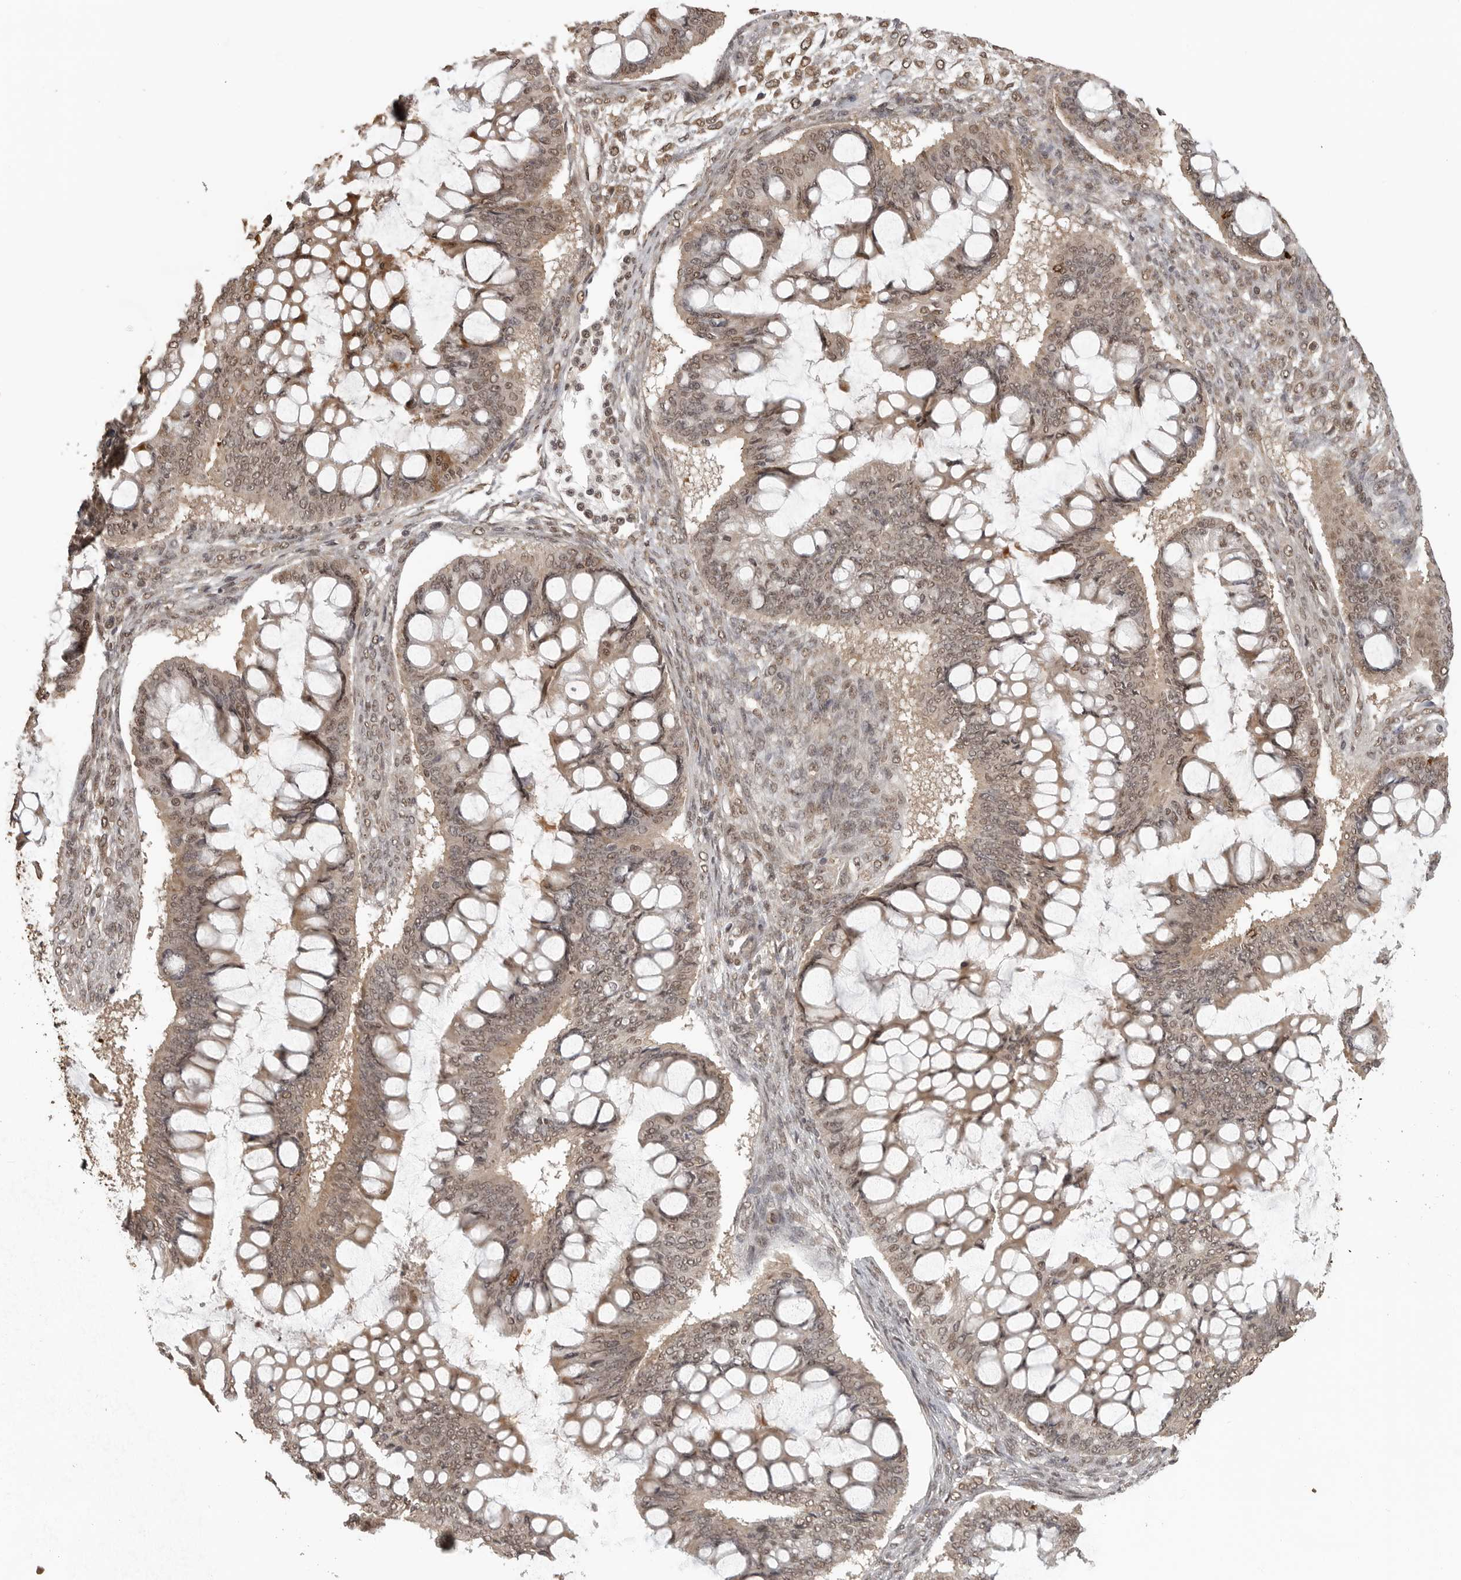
{"staining": {"intensity": "weak", "quantity": ">75%", "location": "cytoplasmic/membranous,nuclear"}, "tissue": "ovarian cancer", "cell_type": "Tumor cells", "image_type": "cancer", "snomed": [{"axis": "morphology", "description": "Cystadenocarcinoma, mucinous, NOS"}, {"axis": "topography", "description": "Ovary"}], "caption": "The immunohistochemical stain highlights weak cytoplasmic/membranous and nuclear expression in tumor cells of ovarian cancer tissue.", "gene": "CLOCK", "patient": {"sex": "female", "age": 73}}